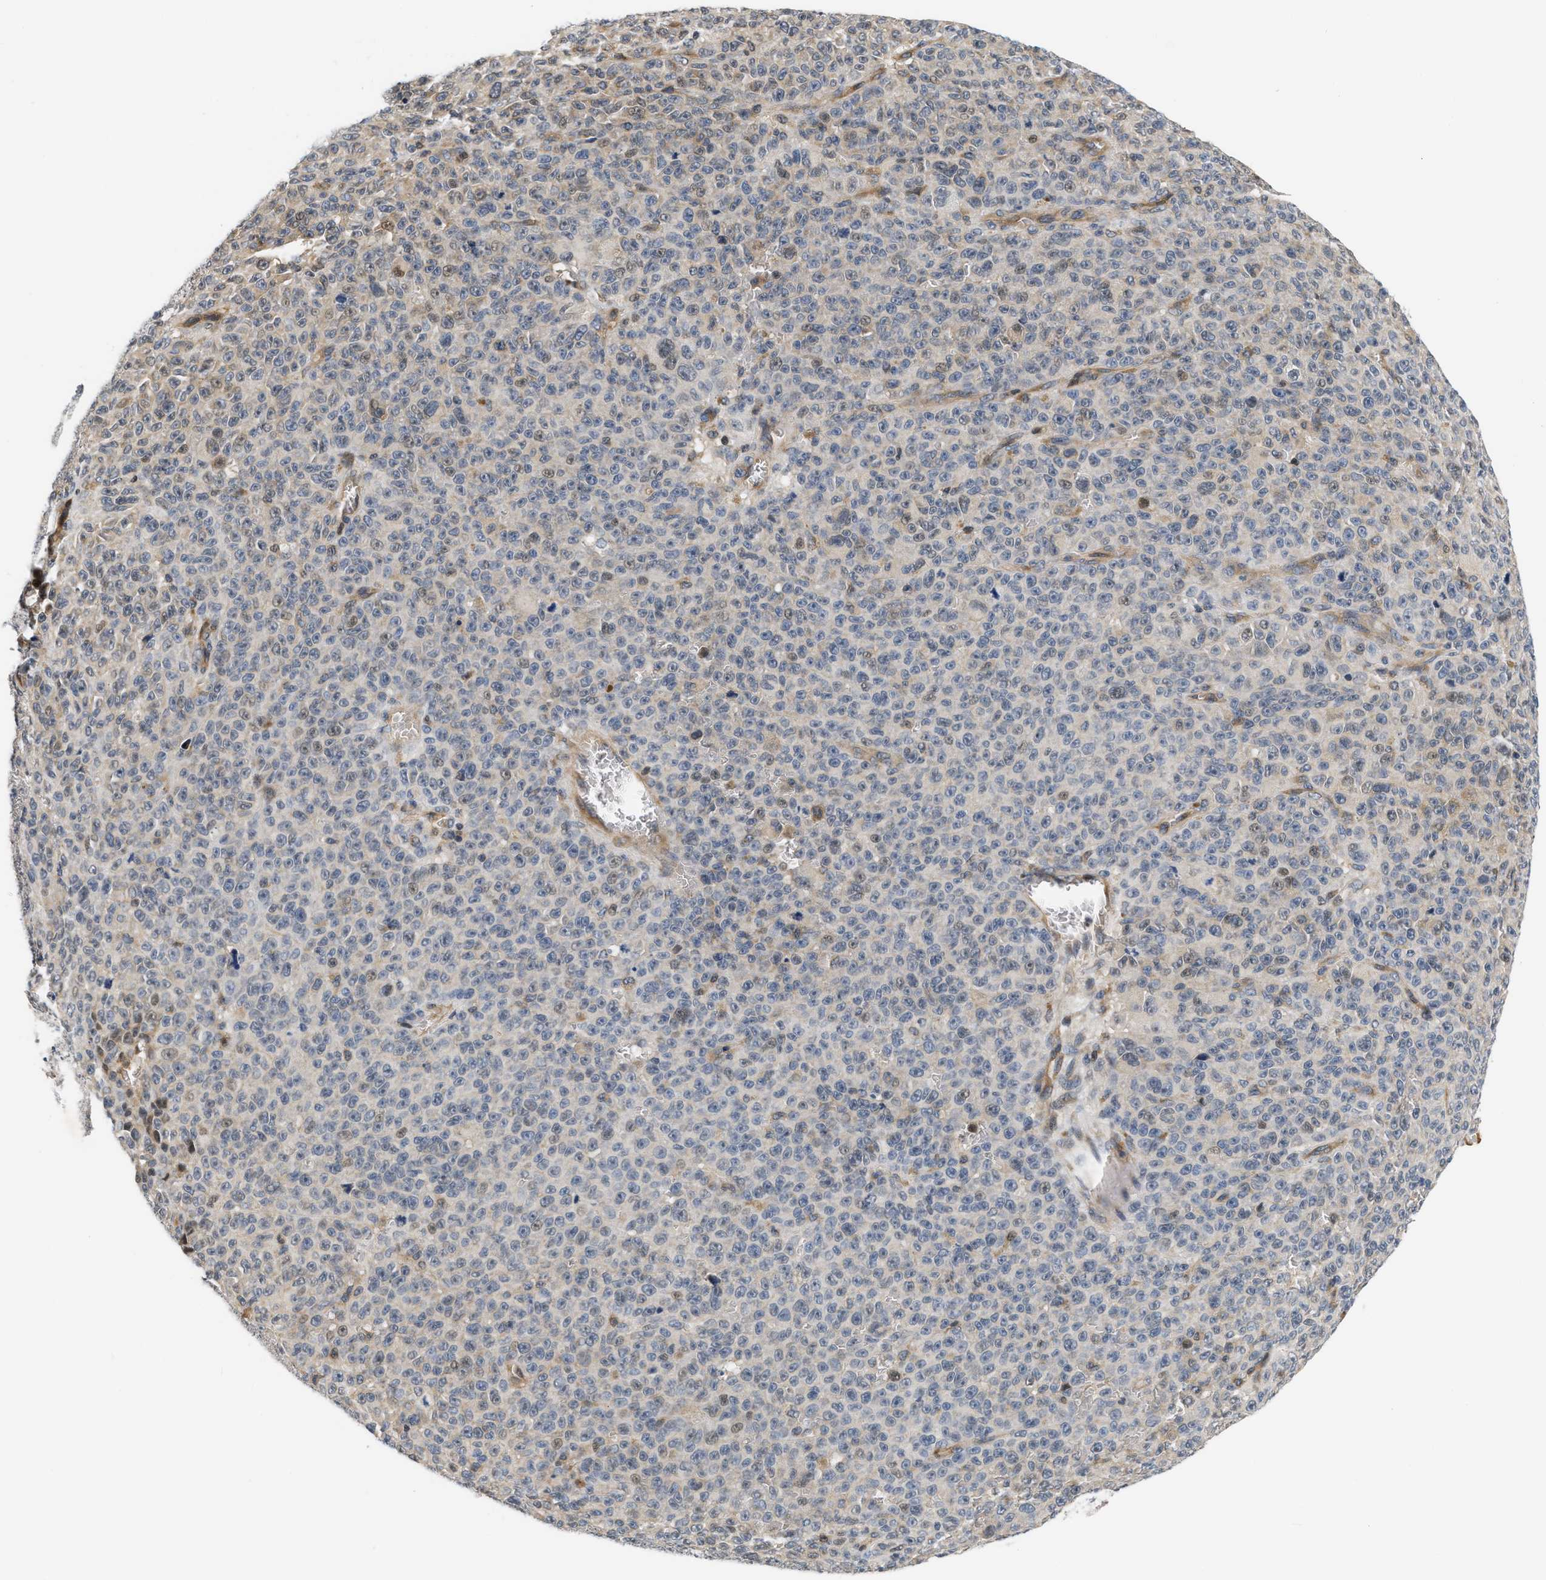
{"staining": {"intensity": "negative", "quantity": "none", "location": "none"}, "tissue": "melanoma", "cell_type": "Tumor cells", "image_type": "cancer", "snomed": [{"axis": "morphology", "description": "Malignant melanoma, NOS"}, {"axis": "topography", "description": "Skin"}], "caption": "Immunohistochemistry of malignant melanoma reveals no staining in tumor cells.", "gene": "TNIP2", "patient": {"sex": "female", "age": 82}}